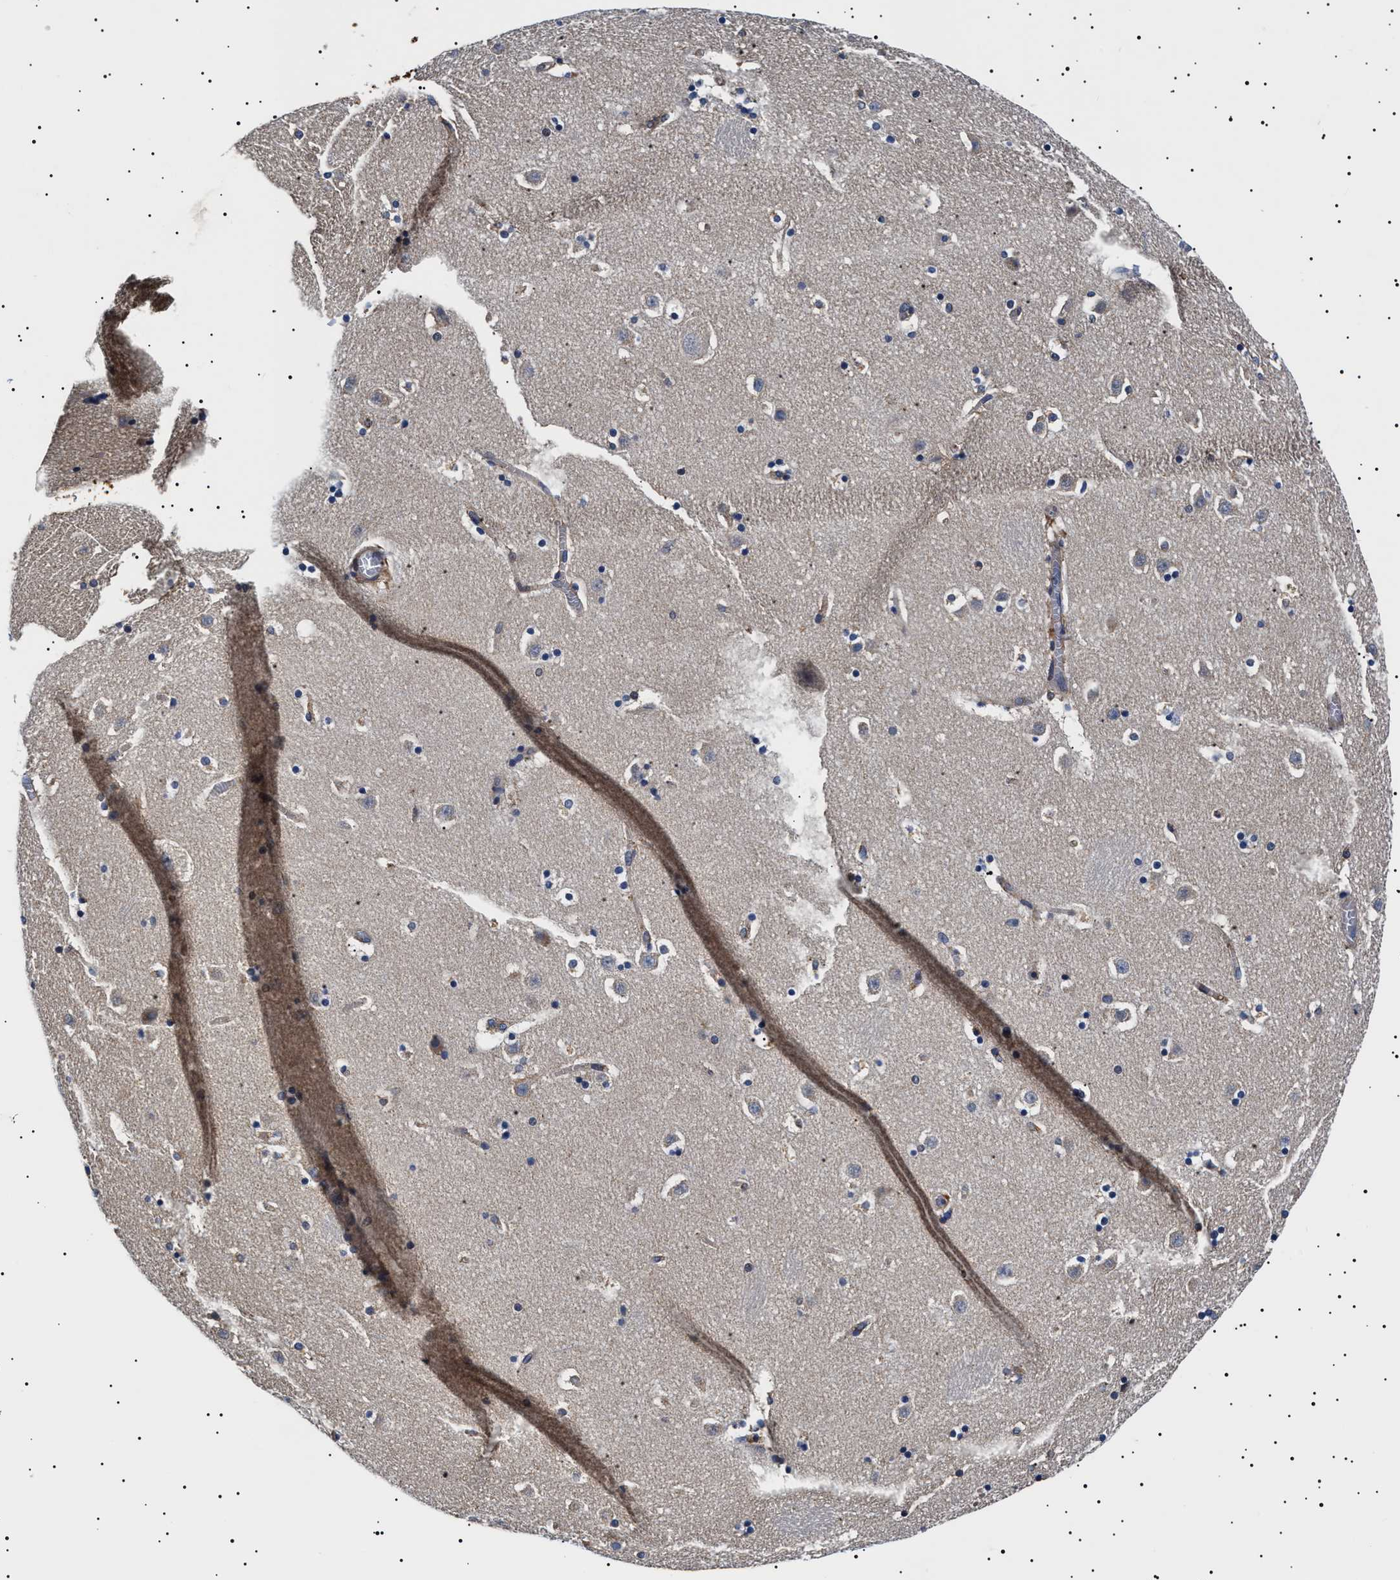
{"staining": {"intensity": "moderate", "quantity": "<25%", "location": "cytoplasmic/membranous"}, "tissue": "caudate", "cell_type": "Glial cells", "image_type": "normal", "snomed": [{"axis": "morphology", "description": "Normal tissue, NOS"}, {"axis": "topography", "description": "Lateral ventricle wall"}], "caption": "A brown stain shows moderate cytoplasmic/membranous staining of a protein in glial cells of normal caudate. The staining was performed using DAB (3,3'-diaminobenzidine) to visualize the protein expression in brown, while the nuclei were stained in blue with hematoxylin (Magnification: 20x).", "gene": "SLC4A7", "patient": {"sex": "male", "age": 45}}